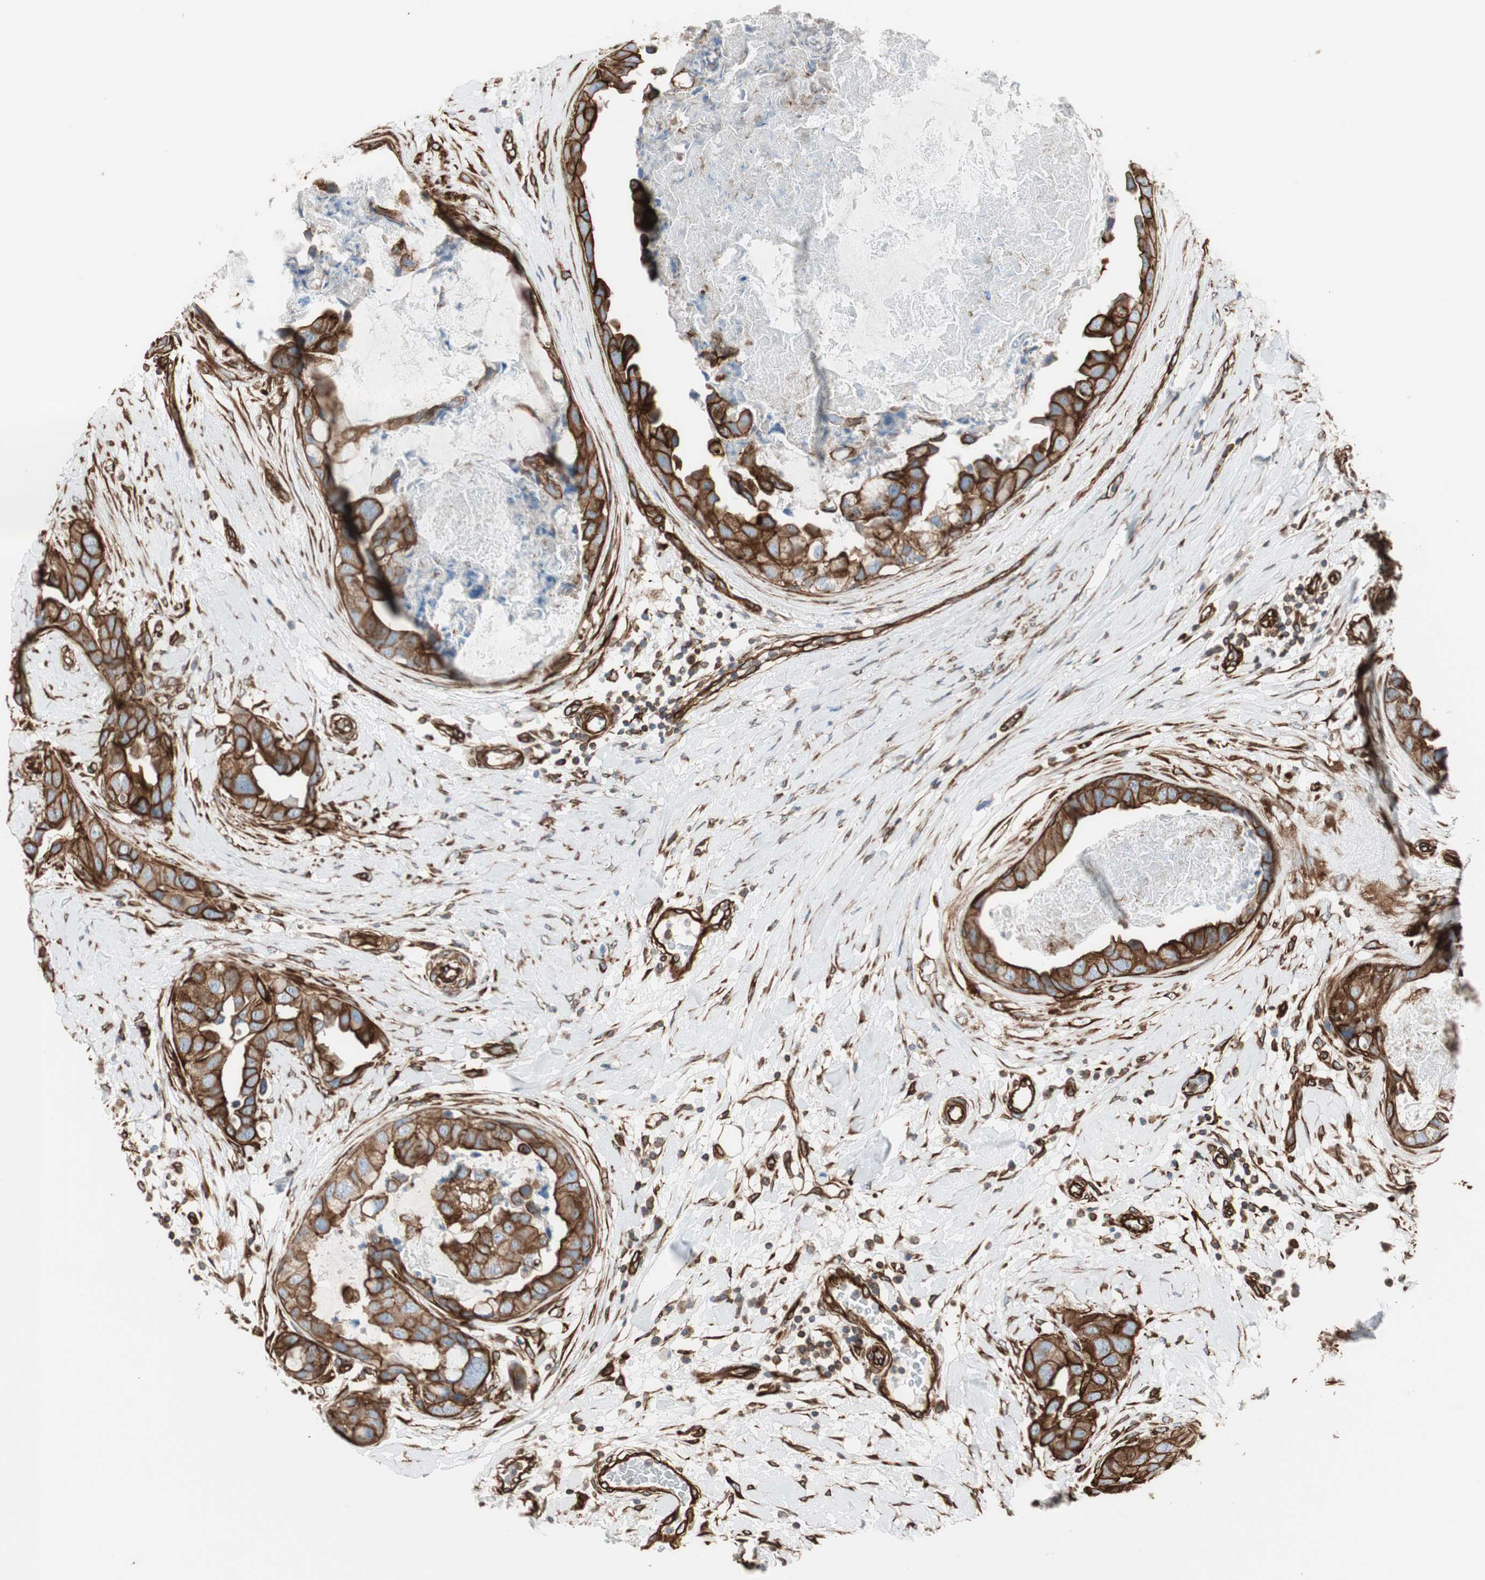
{"staining": {"intensity": "strong", "quantity": ">75%", "location": "cytoplasmic/membranous"}, "tissue": "breast cancer", "cell_type": "Tumor cells", "image_type": "cancer", "snomed": [{"axis": "morphology", "description": "Duct carcinoma"}, {"axis": "topography", "description": "Breast"}], "caption": "This histopathology image exhibits immunohistochemistry (IHC) staining of human breast infiltrating ductal carcinoma, with high strong cytoplasmic/membranous staining in approximately >75% of tumor cells.", "gene": "TCTA", "patient": {"sex": "female", "age": 40}}